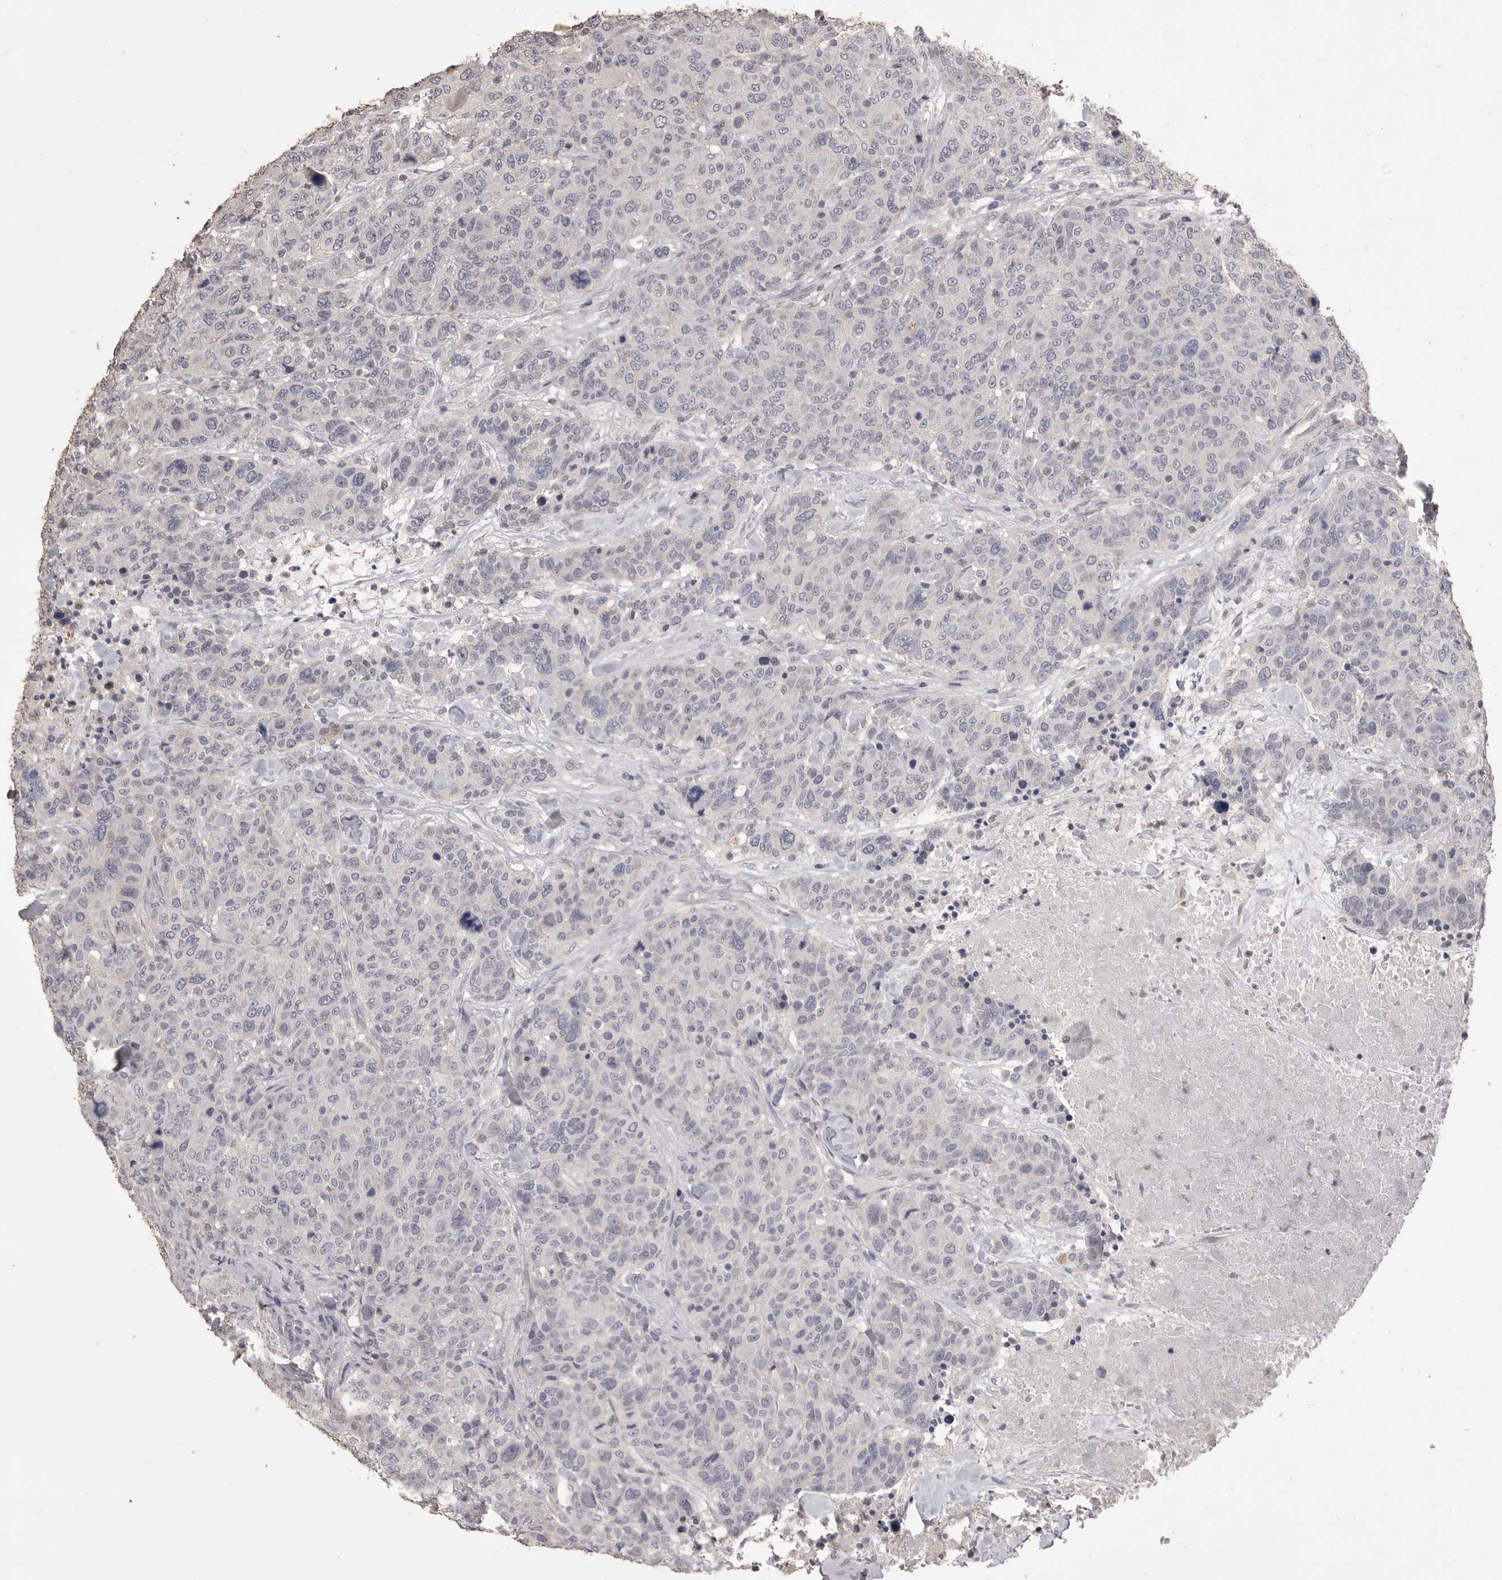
{"staining": {"intensity": "negative", "quantity": "none", "location": "none"}, "tissue": "breast cancer", "cell_type": "Tumor cells", "image_type": "cancer", "snomed": [{"axis": "morphology", "description": "Duct carcinoma"}, {"axis": "topography", "description": "Breast"}], "caption": "A micrograph of human breast cancer (invasive ductal carcinoma) is negative for staining in tumor cells.", "gene": "MMP7", "patient": {"sex": "female", "age": 37}}